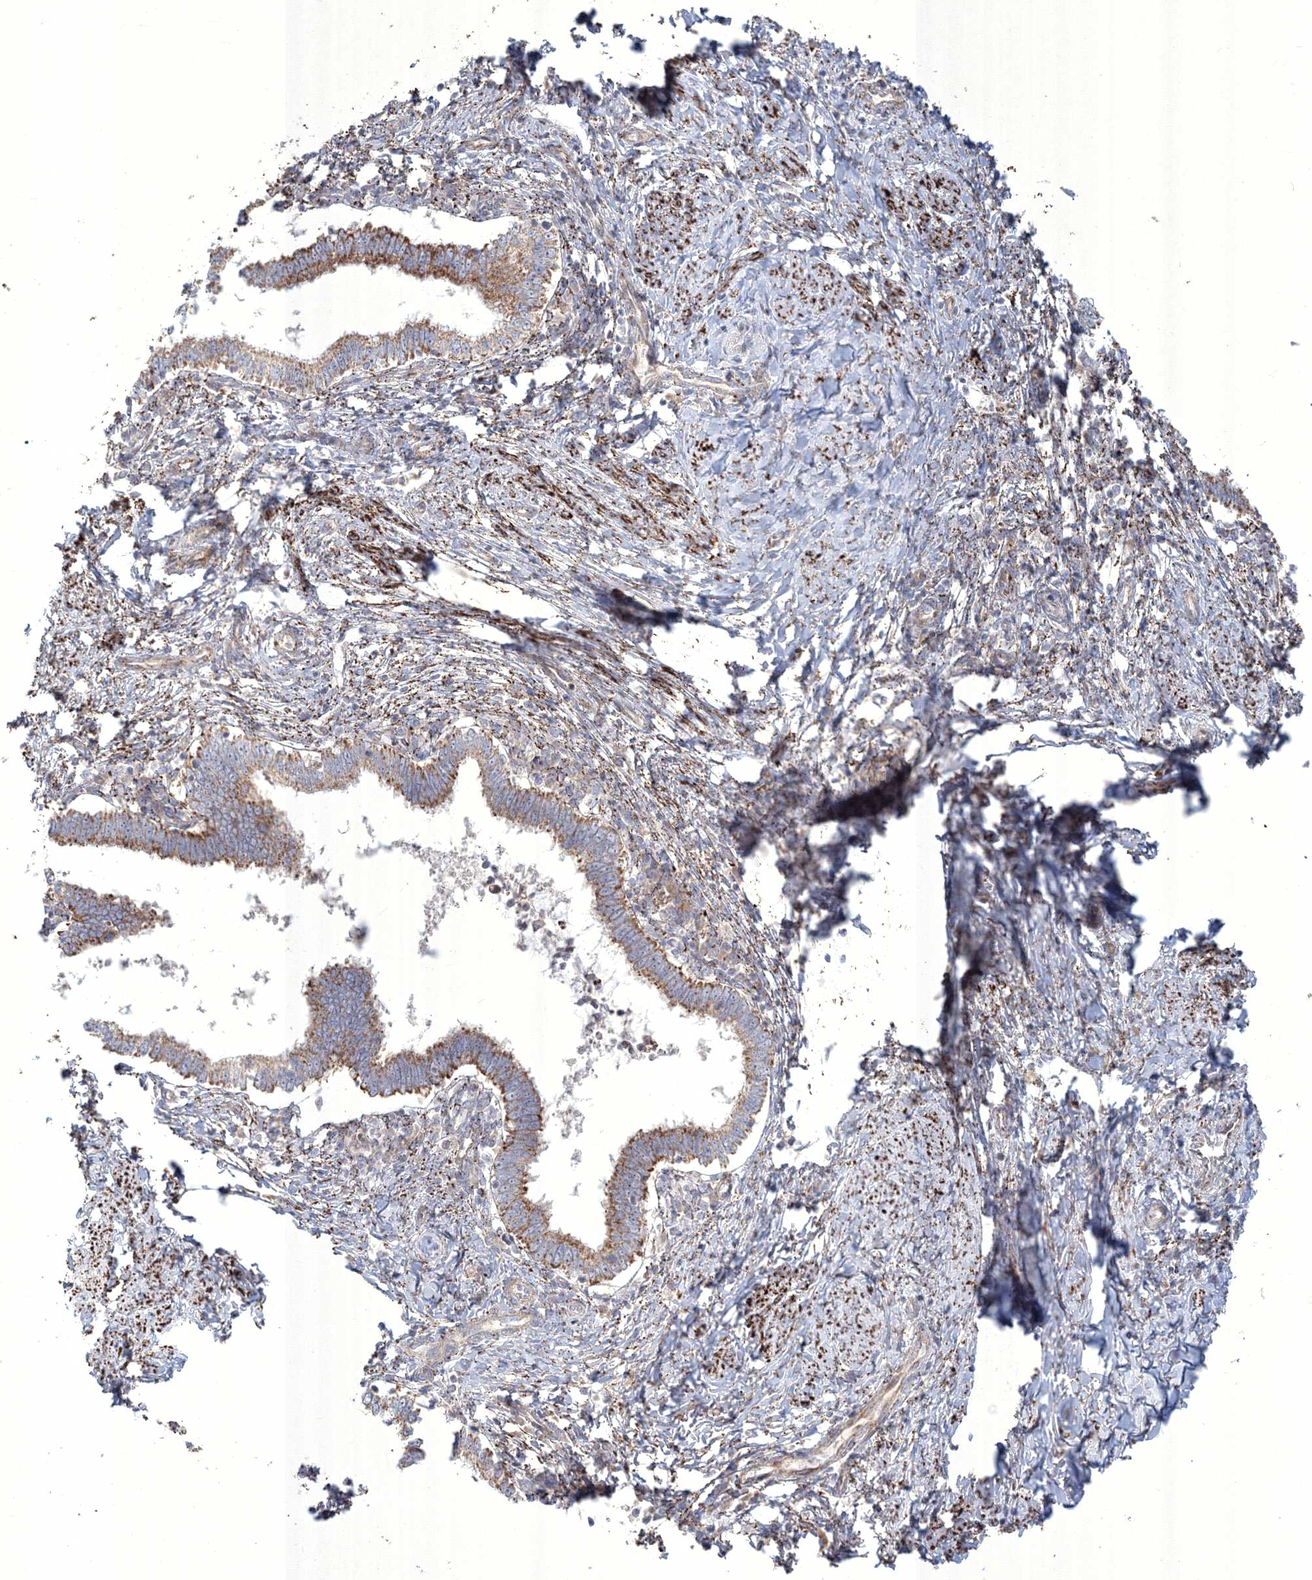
{"staining": {"intensity": "moderate", "quantity": ">75%", "location": "cytoplasmic/membranous"}, "tissue": "cervical cancer", "cell_type": "Tumor cells", "image_type": "cancer", "snomed": [{"axis": "morphology", "description": "Adenocarcinoma, NOS"}, {"axis": "topography", "description": "Cervix"}], "caption": "IHC staining of cervical cancer (adenocarcinoma), which shows medium levels of moderate cytoplasmic/membranous staining in approximately >75% of tumor cells indicating moderate cytoplasmic/membranous protein positivity. The staining was performed using DAB (3,3'-diaminobenzidine) (brown) for protein detection and nuclei were counterstained in hematoxylin (blue).", "gene": "WDR49", "patient": {"sex": "female", "age": 36}}